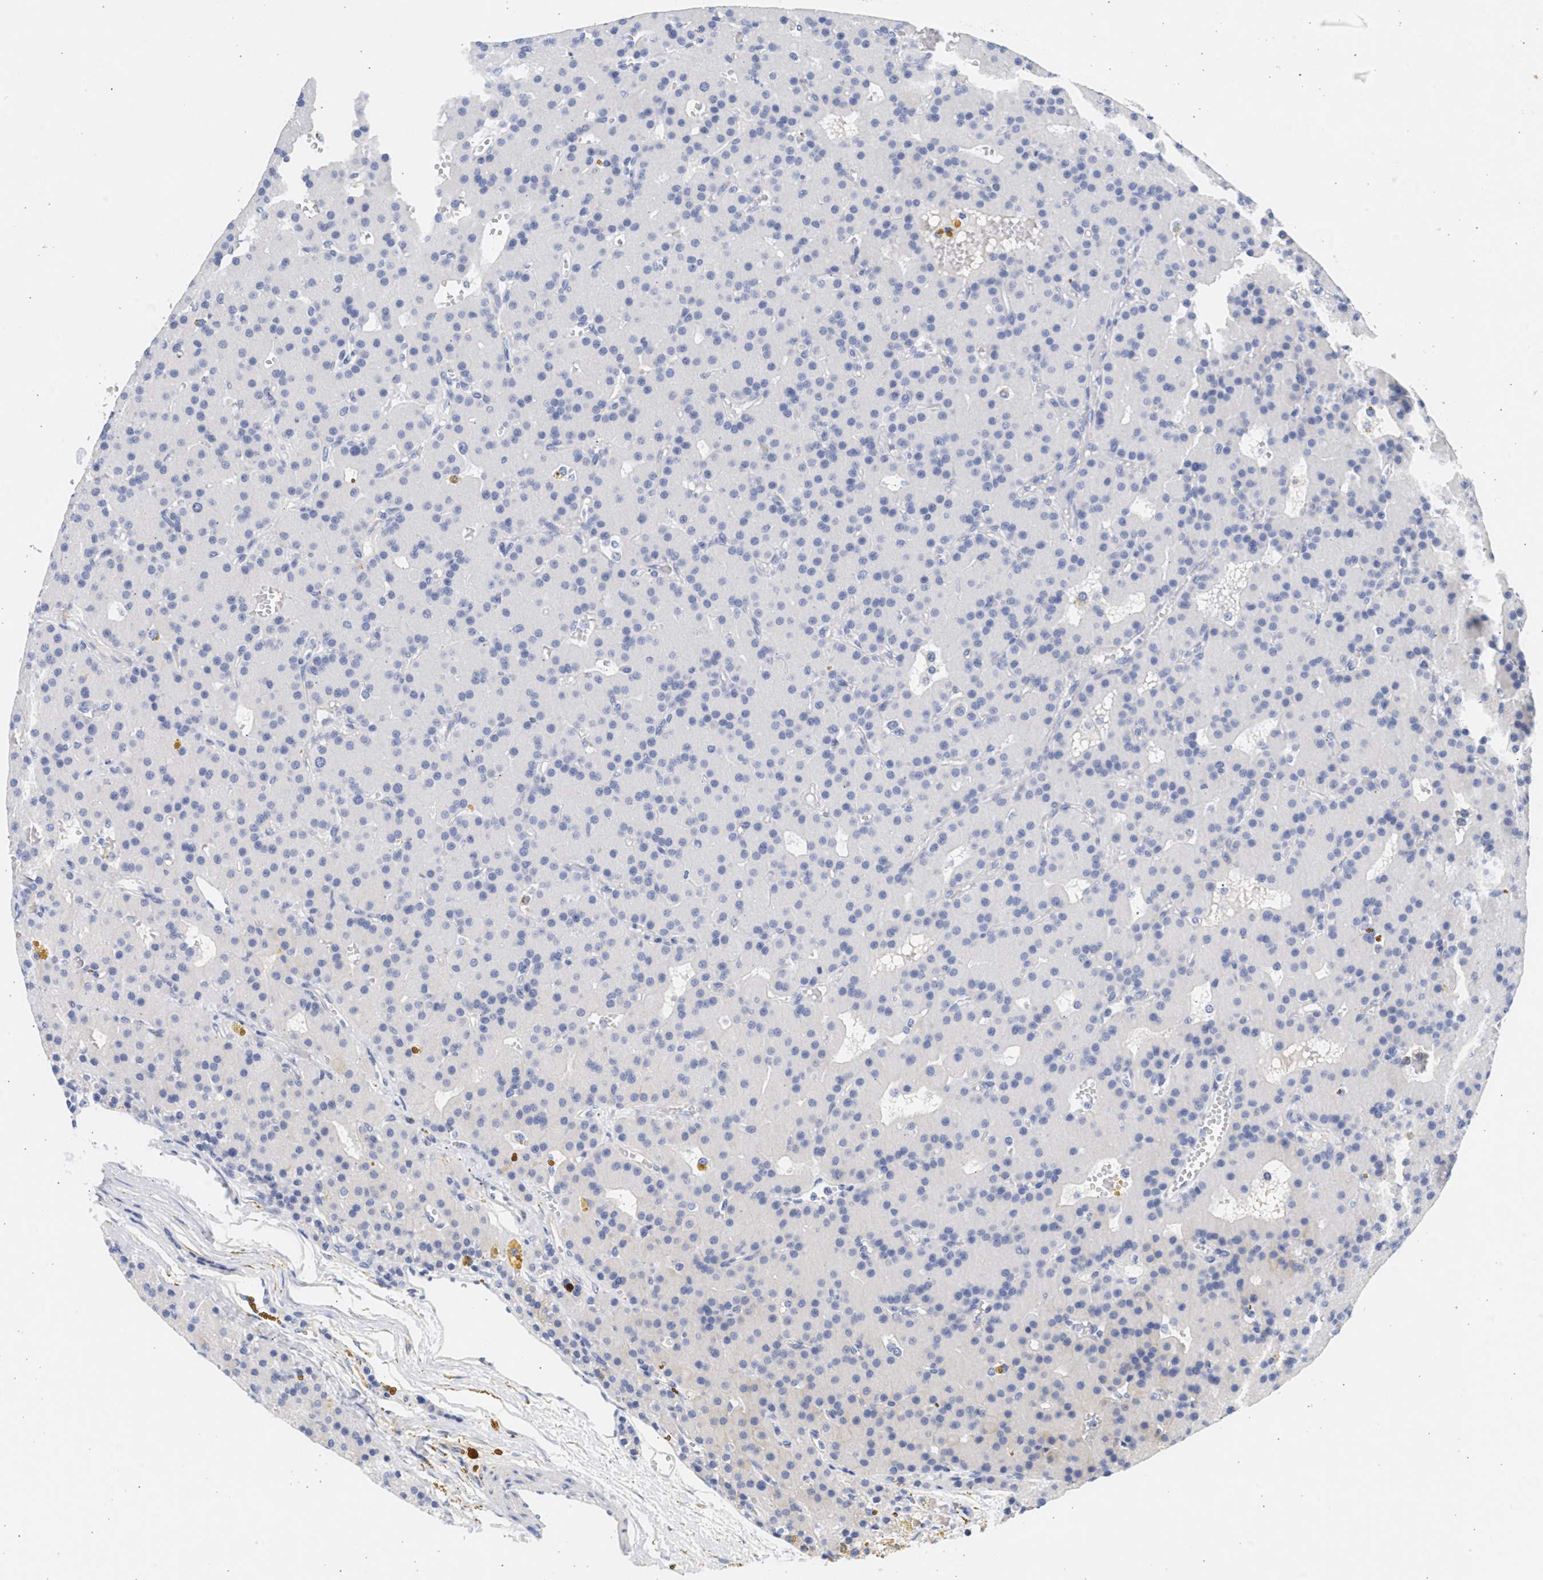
{"staining": {"intensity": "negative", "quantity": "none", "location": "none"}, "tissue": "parathyroid gland", "cell_type": "Glandular cells", "image_type": "normal", "snomed": [{"axis": "morphology", "description": "Normal tissue, NOS"}, {"axis": "morphology", "description": "Adenoma, NOS"}, {"axis": "topography", "description": "Parathyroid gland"}], "caption": "Protein analysis of unremarkable parathyroid gland shows no significant staining in glandular cells.", "gene": "SPATA3", "patient": {"sex": "male", "age": 75}}